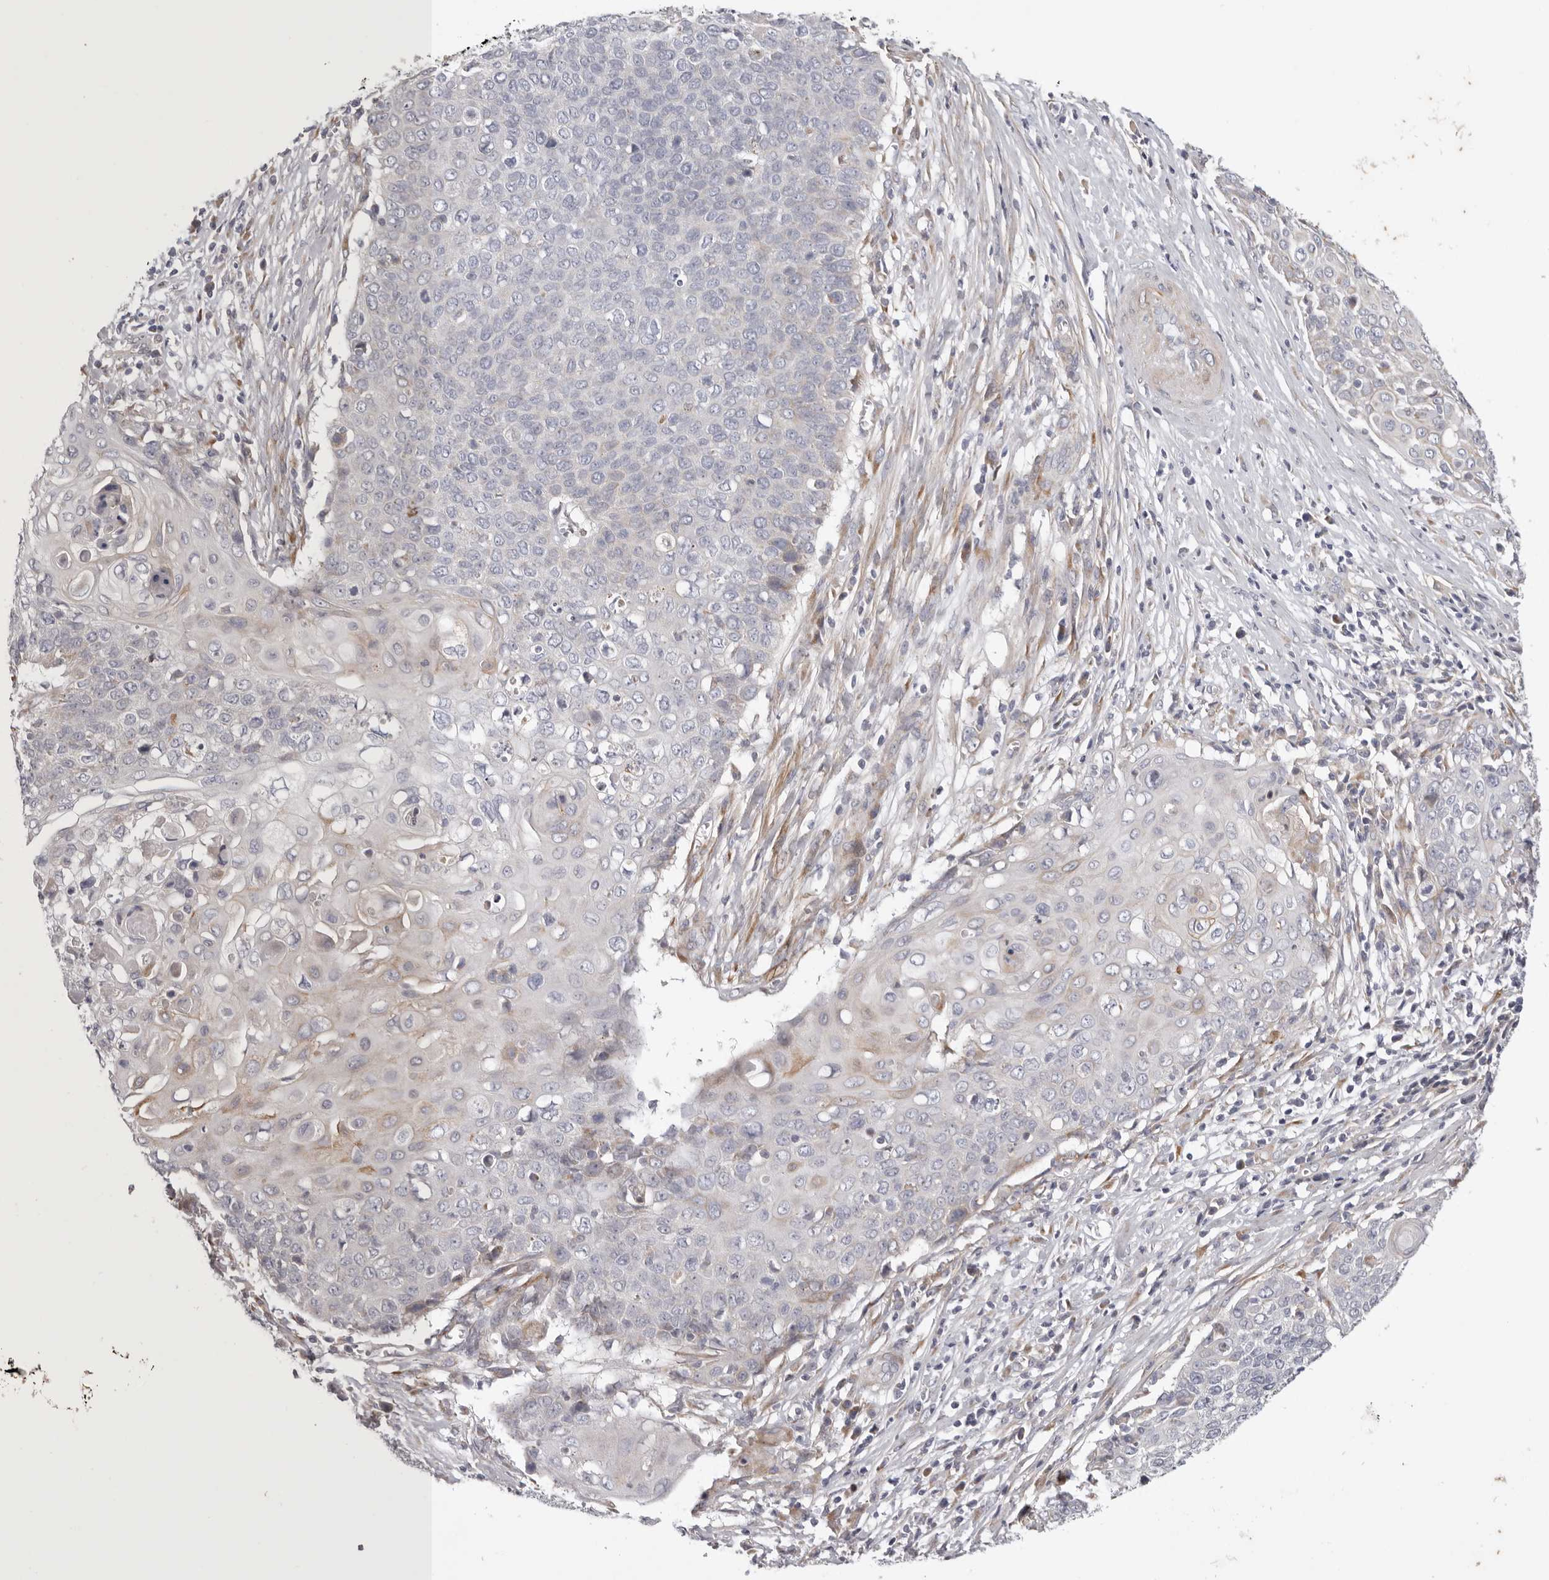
{"staining": {"intensity": "negative", "quantity": "none", "location": "none"}, "tissue": "cervical cancer", "cell_type": "Tumor cells", "image_type": "cancer", "snomed": [{"axis": "morphology", "description": "Squamous cell carcinoma, NOS"}, {"axis": "topography", "description": "Cervix"}], "caption": "Immunohistochemistry micrograph of neoplastic tissue: human cervical squamous cell carcinoma stained with DAB (3,3'-diaminobenzidine) displays no significant protein expression in tumor cells. The staining was performed using DAB to visualize the protein expression in brown, while the nuclei were stained in blue with hematoxylin (Magnification: 20x).", "gene": "MRPS10", "patient": {"sex": "female", "age": 39}}